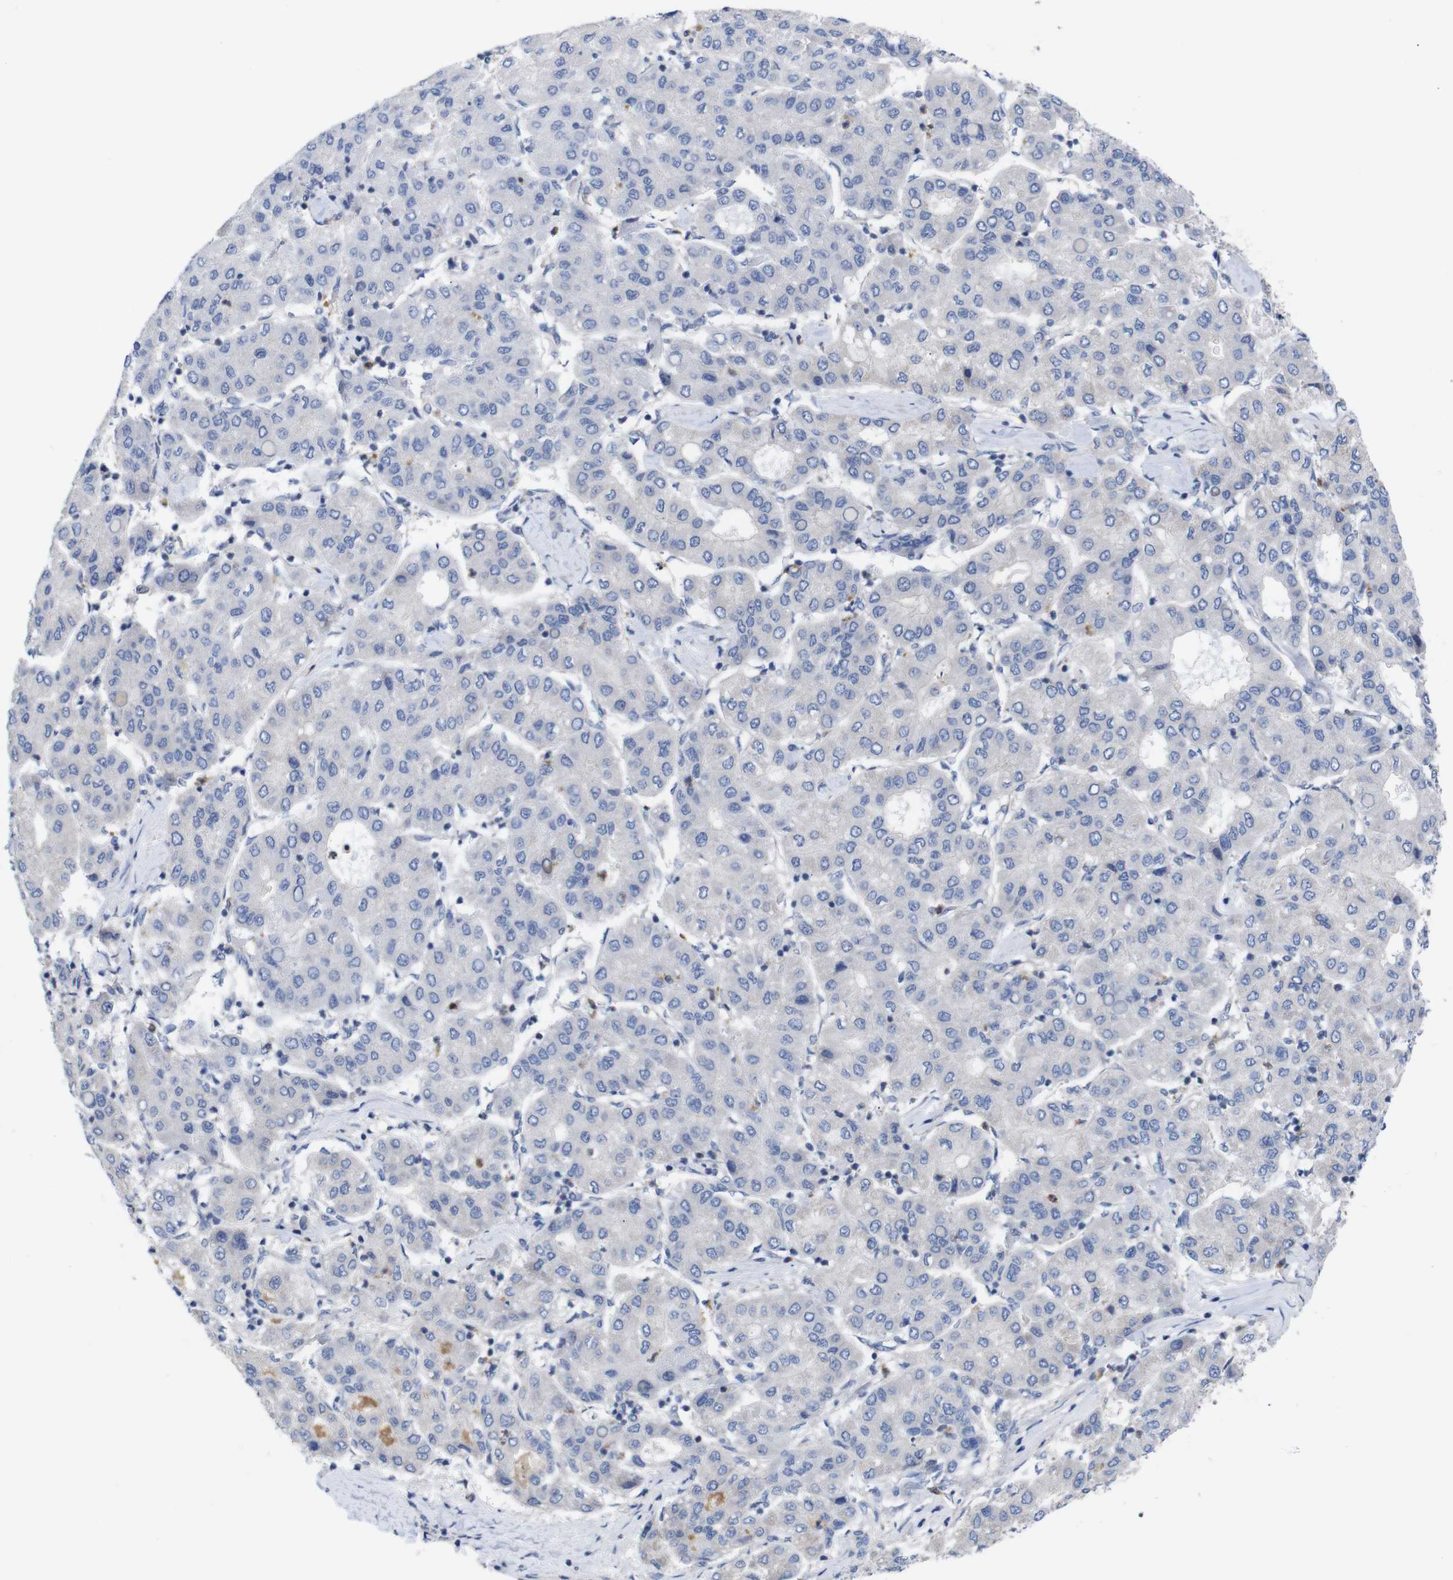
{"staining": {"intensity": "negative", "quantity": "none", "location": "none"}, "tissue": "liver cancer", "cell_type": "Tumor cells", "image_type": "cancer", "snomed": [{"axis": "morphology", "description": "Carcinoma, Hepatocellular, NOS"}, {"axis": "topography", "description": "Liver"}], "caption": "Image shows no protein expression in tumor cells of hepatocellular carcinoma (liver) tissue. Brightfield microscopy of IHC stained with DAB (3,3'-diaminobenzidine) (brown) and hematoxylin (blue), captured at high magnification.", "gene": "USH1C", "patient": {"sex": "male", "age": 65}}